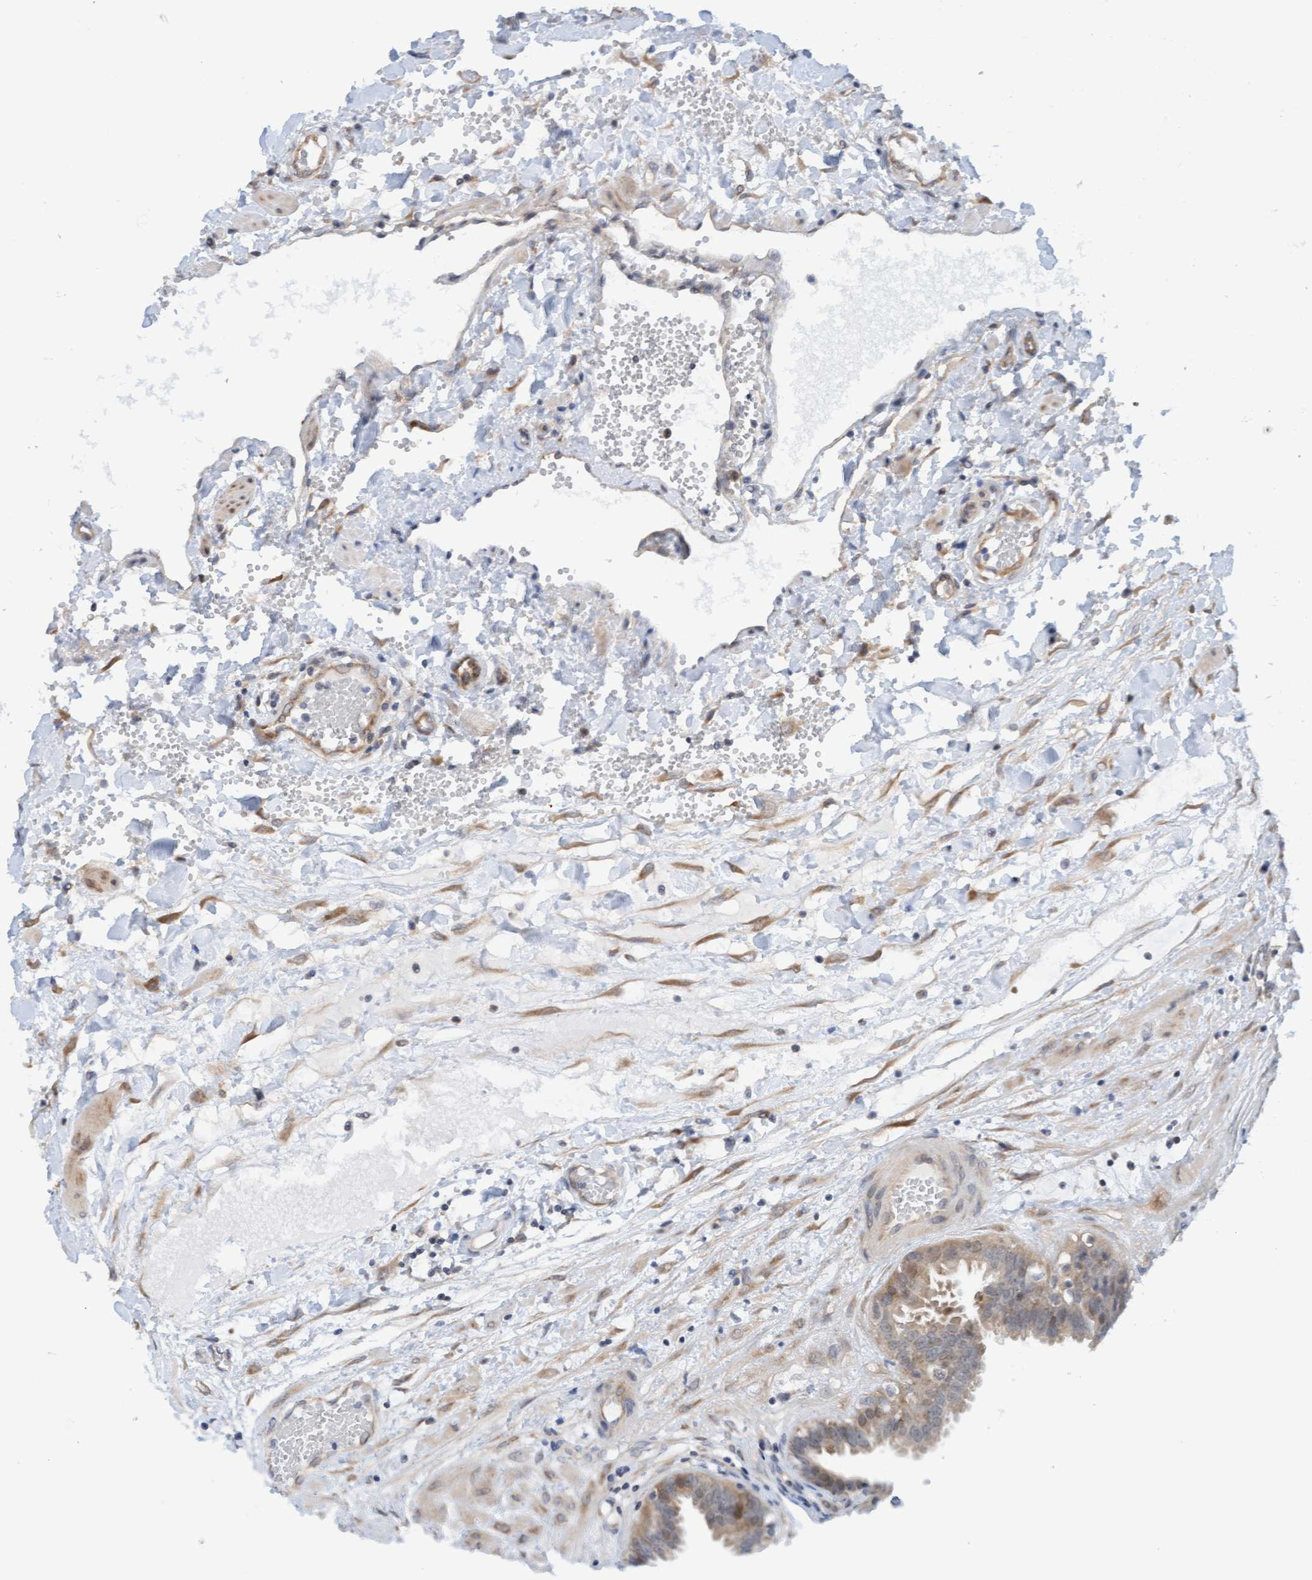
{"staining": {"intensity": "moderate", "quantity": ">75%", "location": "cytoplasmic/membranous"}, "tissue": "fallopian tube", "cell_type": "Glandular cells", "image_type": "normal", "snomed": [{"axis": "morphology", "description": "Normal tissue, NOS"}, {"axis": "topography", "description": "Fallopian tube"}, {"axis": "topography", "description": "Placenta"}], "caption": "Glandular cells display moderate cytoplasmic/membranous expression in approximately >75% of cells in benign fallopian tube.", "gene": "AMZ2", "patient": {"sex": "female", "age": 32}}